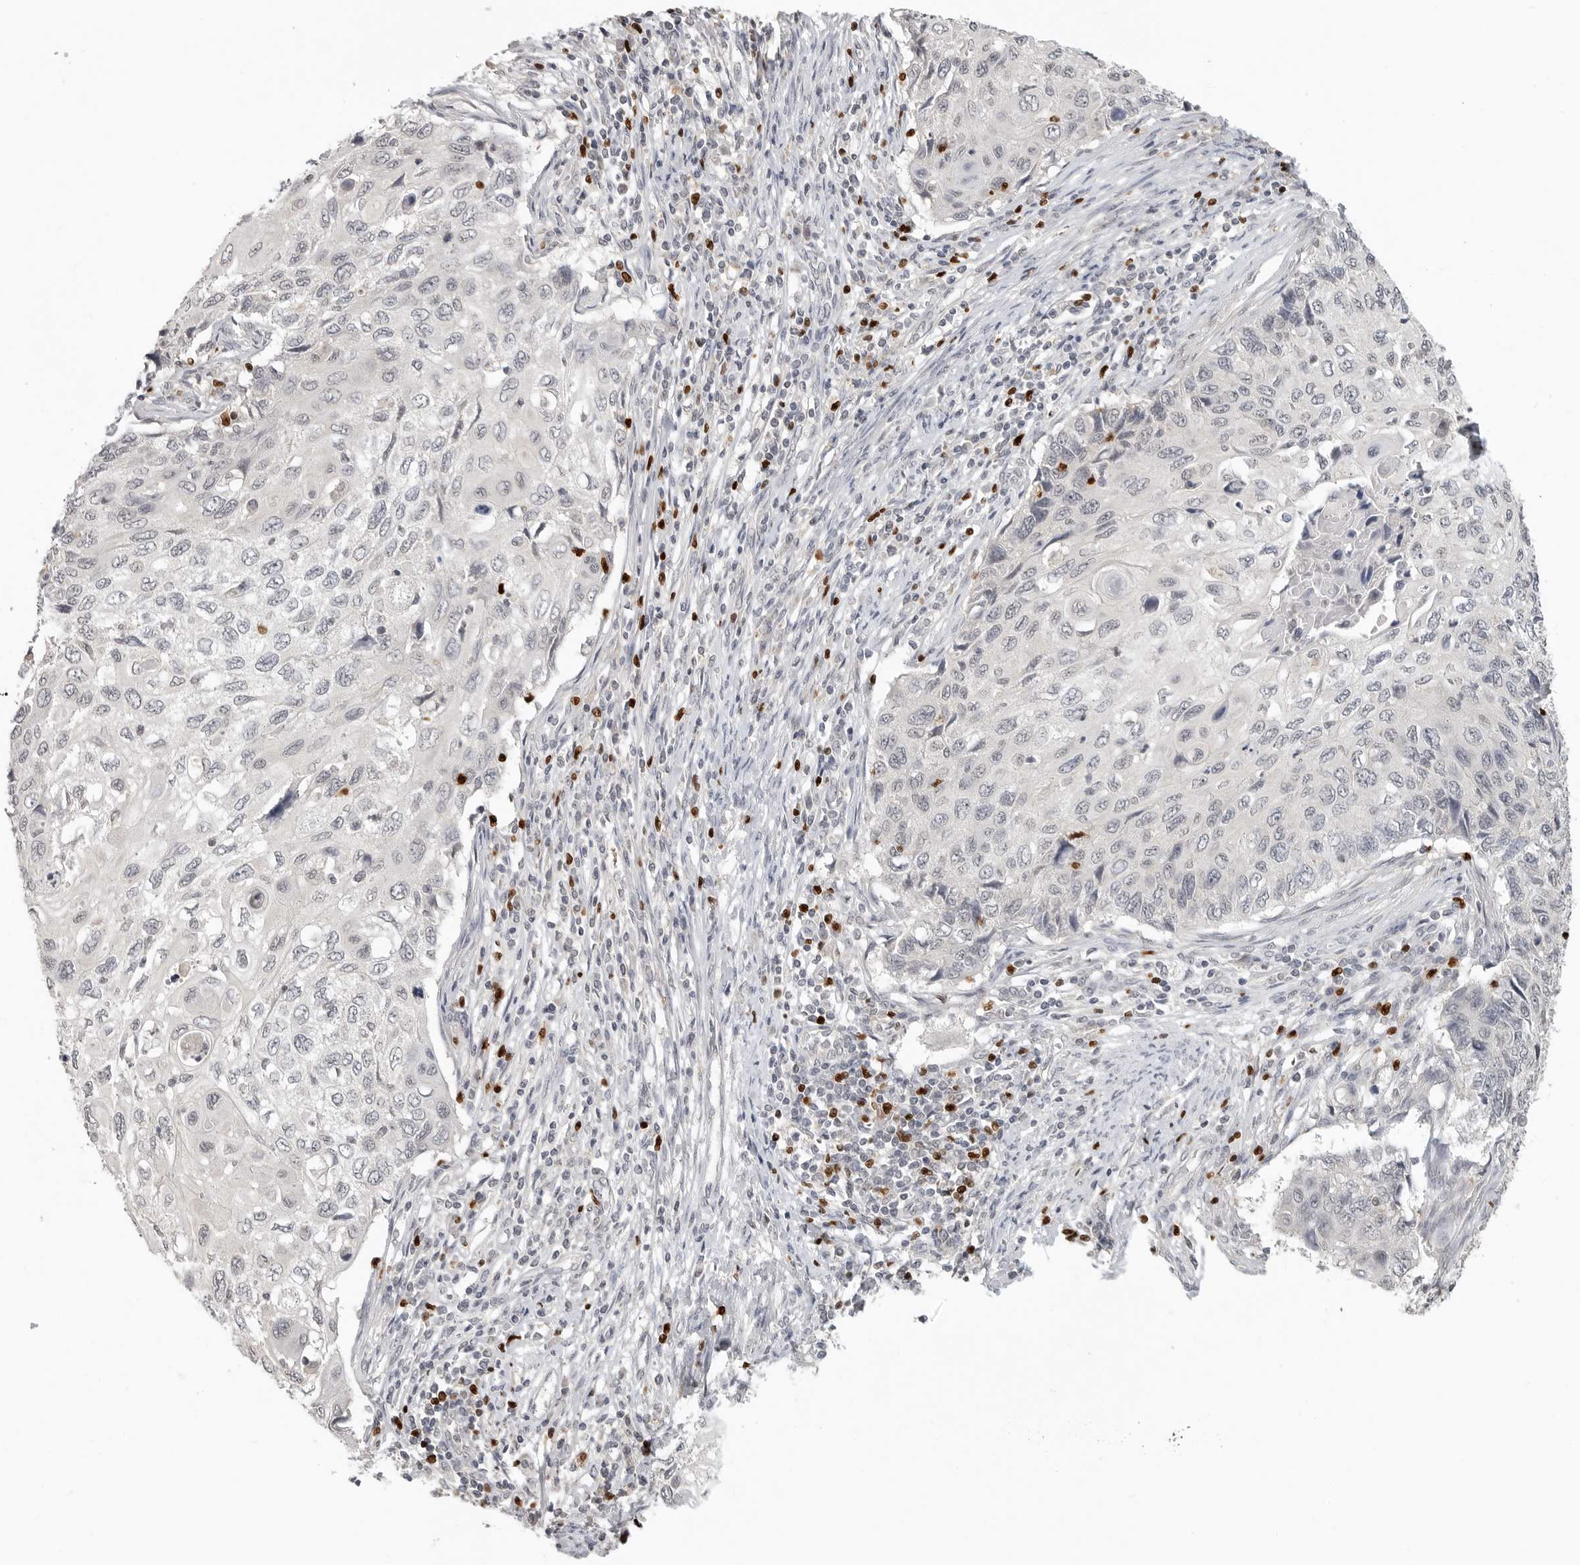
{"staining": {"intensity": "negative", "quantity": "none", "location": "none"}, "tissue": "cervical cancer", "cell_type": "Tumor cells", "image_type": "cancer", "snomed": [{"axis": "morphology", "description": "Squamous cell carcinoma, NOS"}, {"axis": "topography", "description": "Cervix"}], "caption": "A photomicrograph of cervical cancer stained for a protein demonstrates no brown staining in tumor cells.", "gene": "FOXP3", "patient": {"sex": "female", "age": 70}}